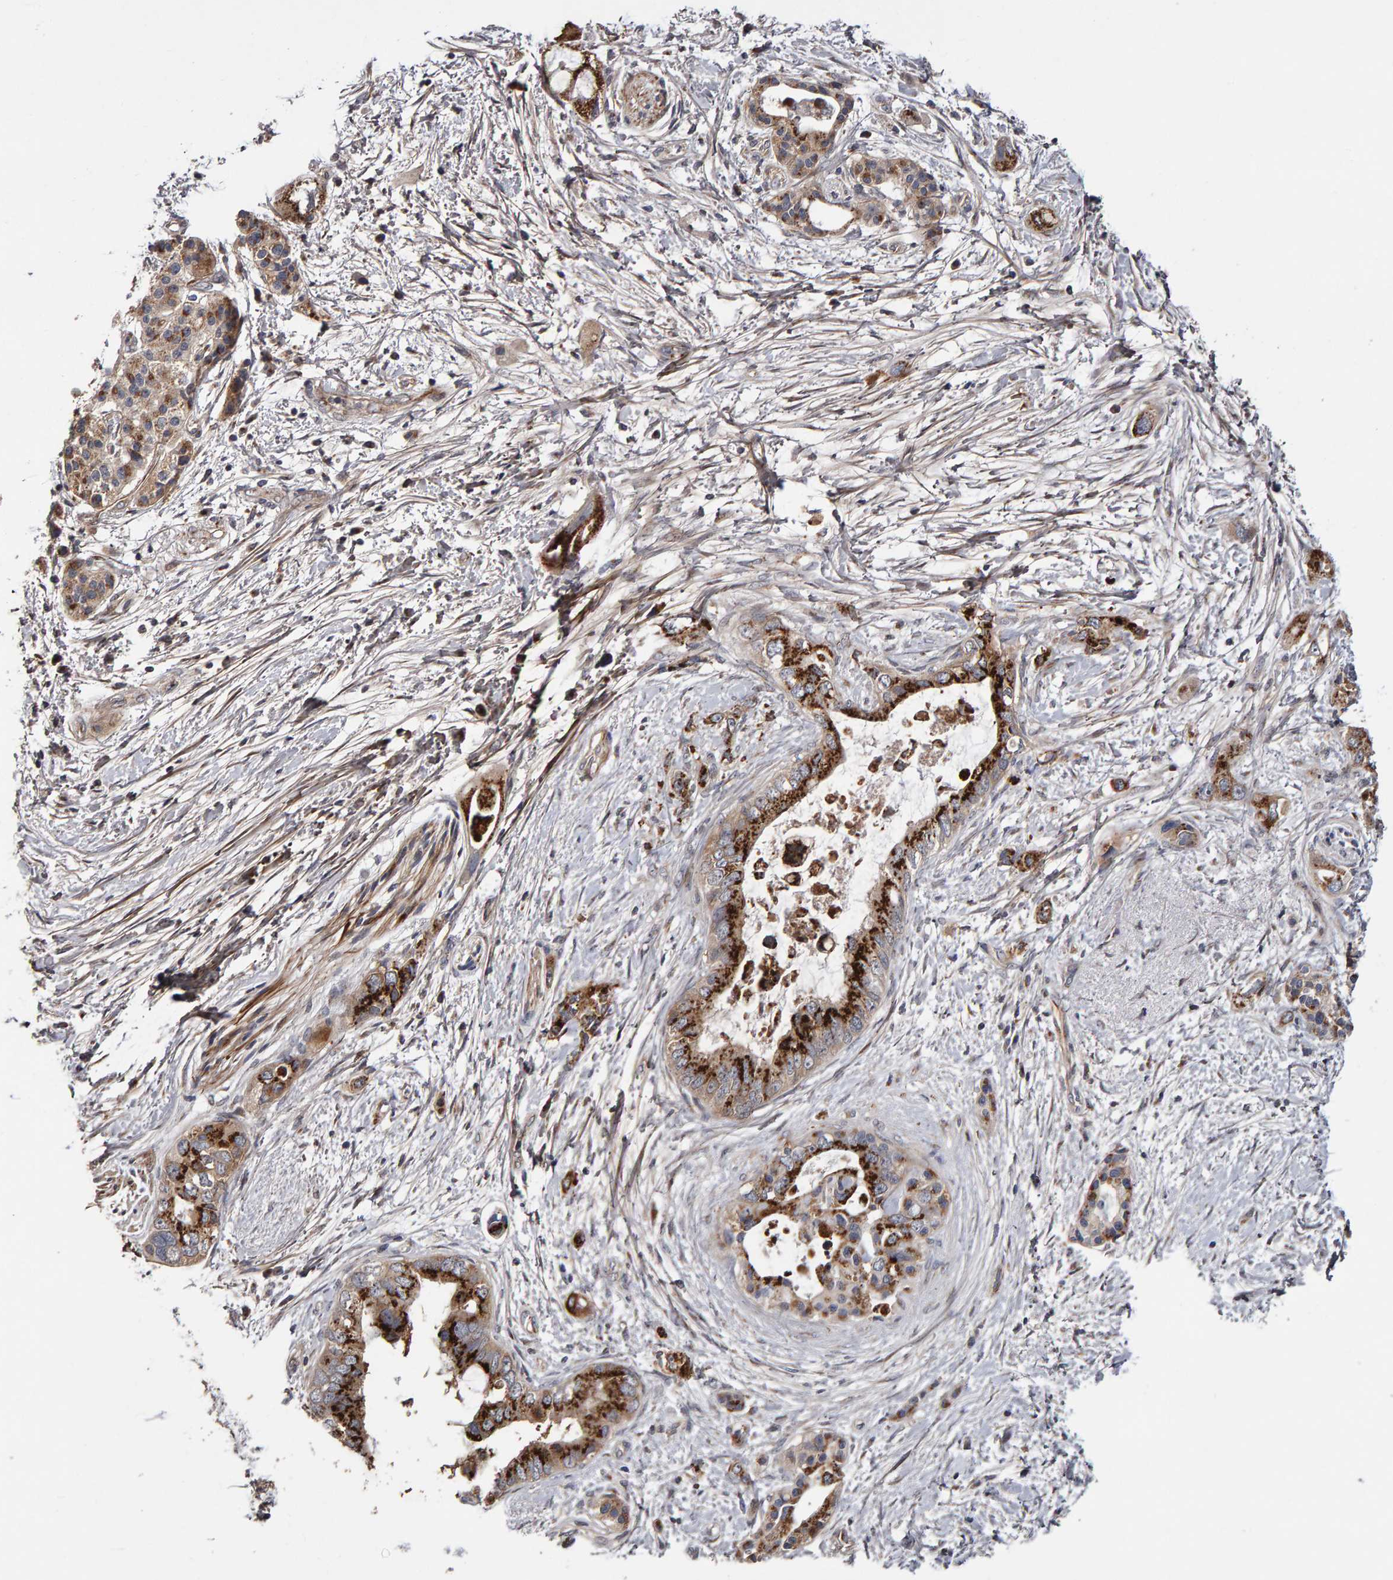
{"staining": {"intensity": "strong", "quantity": ">75%", "location": "cytoplasmic/membranous"}, "tissue": "pancreatic cancer", "cell_type": "Tumor cells", "image_type": "cancer", "snomed": [{"axis": "morphology", "description": "Adenocarcinoma, NOS"}, {"axis": "topography", "description": "Pancreas"}], "caption": "Immunohistochemical staining of human adenocarcinoma (pancreatic) exhibits high levels of strong cytoplasmic/membranous protein staining in approximately >75% of tumor cells.", "gene": "CANT1", "patient": {"sex": "female", "age": 56}}